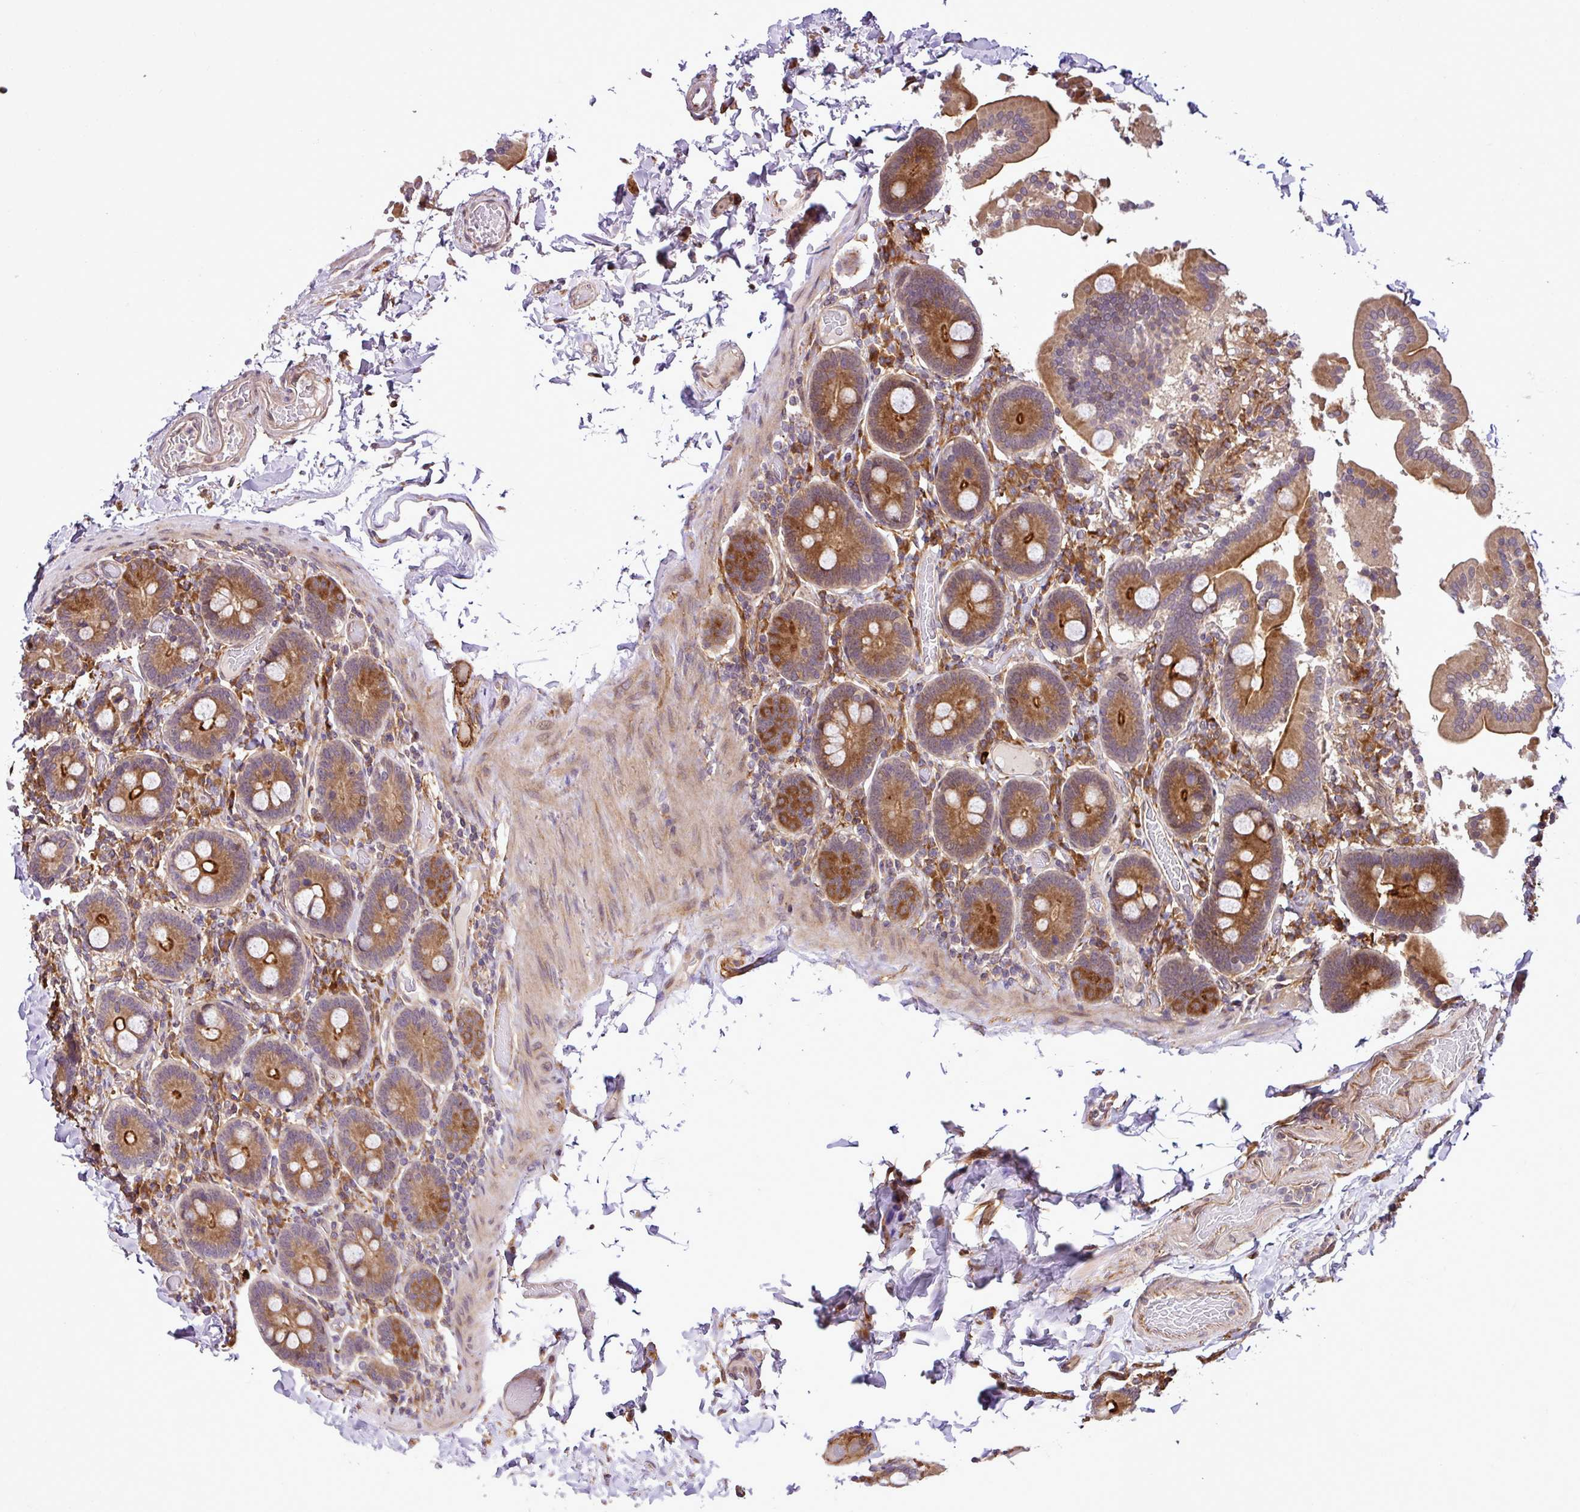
{"staining": {"intensity": "moderate", "quantity": ">75%", "location": "cytoplasmic/membranous"}, "tissue": "duodenum", "cell_type": "Glandular cells", "image_type": "normal", "snomed": [{"axis": "morphology", "description": "Normal tissue, NOS"}, {"axis": "topography", "description": "Duodenum"}], "caption": "Immunohistochemistry histopathology image of normal duodenum: human duodenum stained using IHC reveals medium levels of moderate protein expression localized specifically in the cytoplasmic/membranous of glandular cells, appearing as a cytoplasmic/membranous brown color.", "gene": "DLGAP4", "patient": {"sex": "male", "age": 55}}